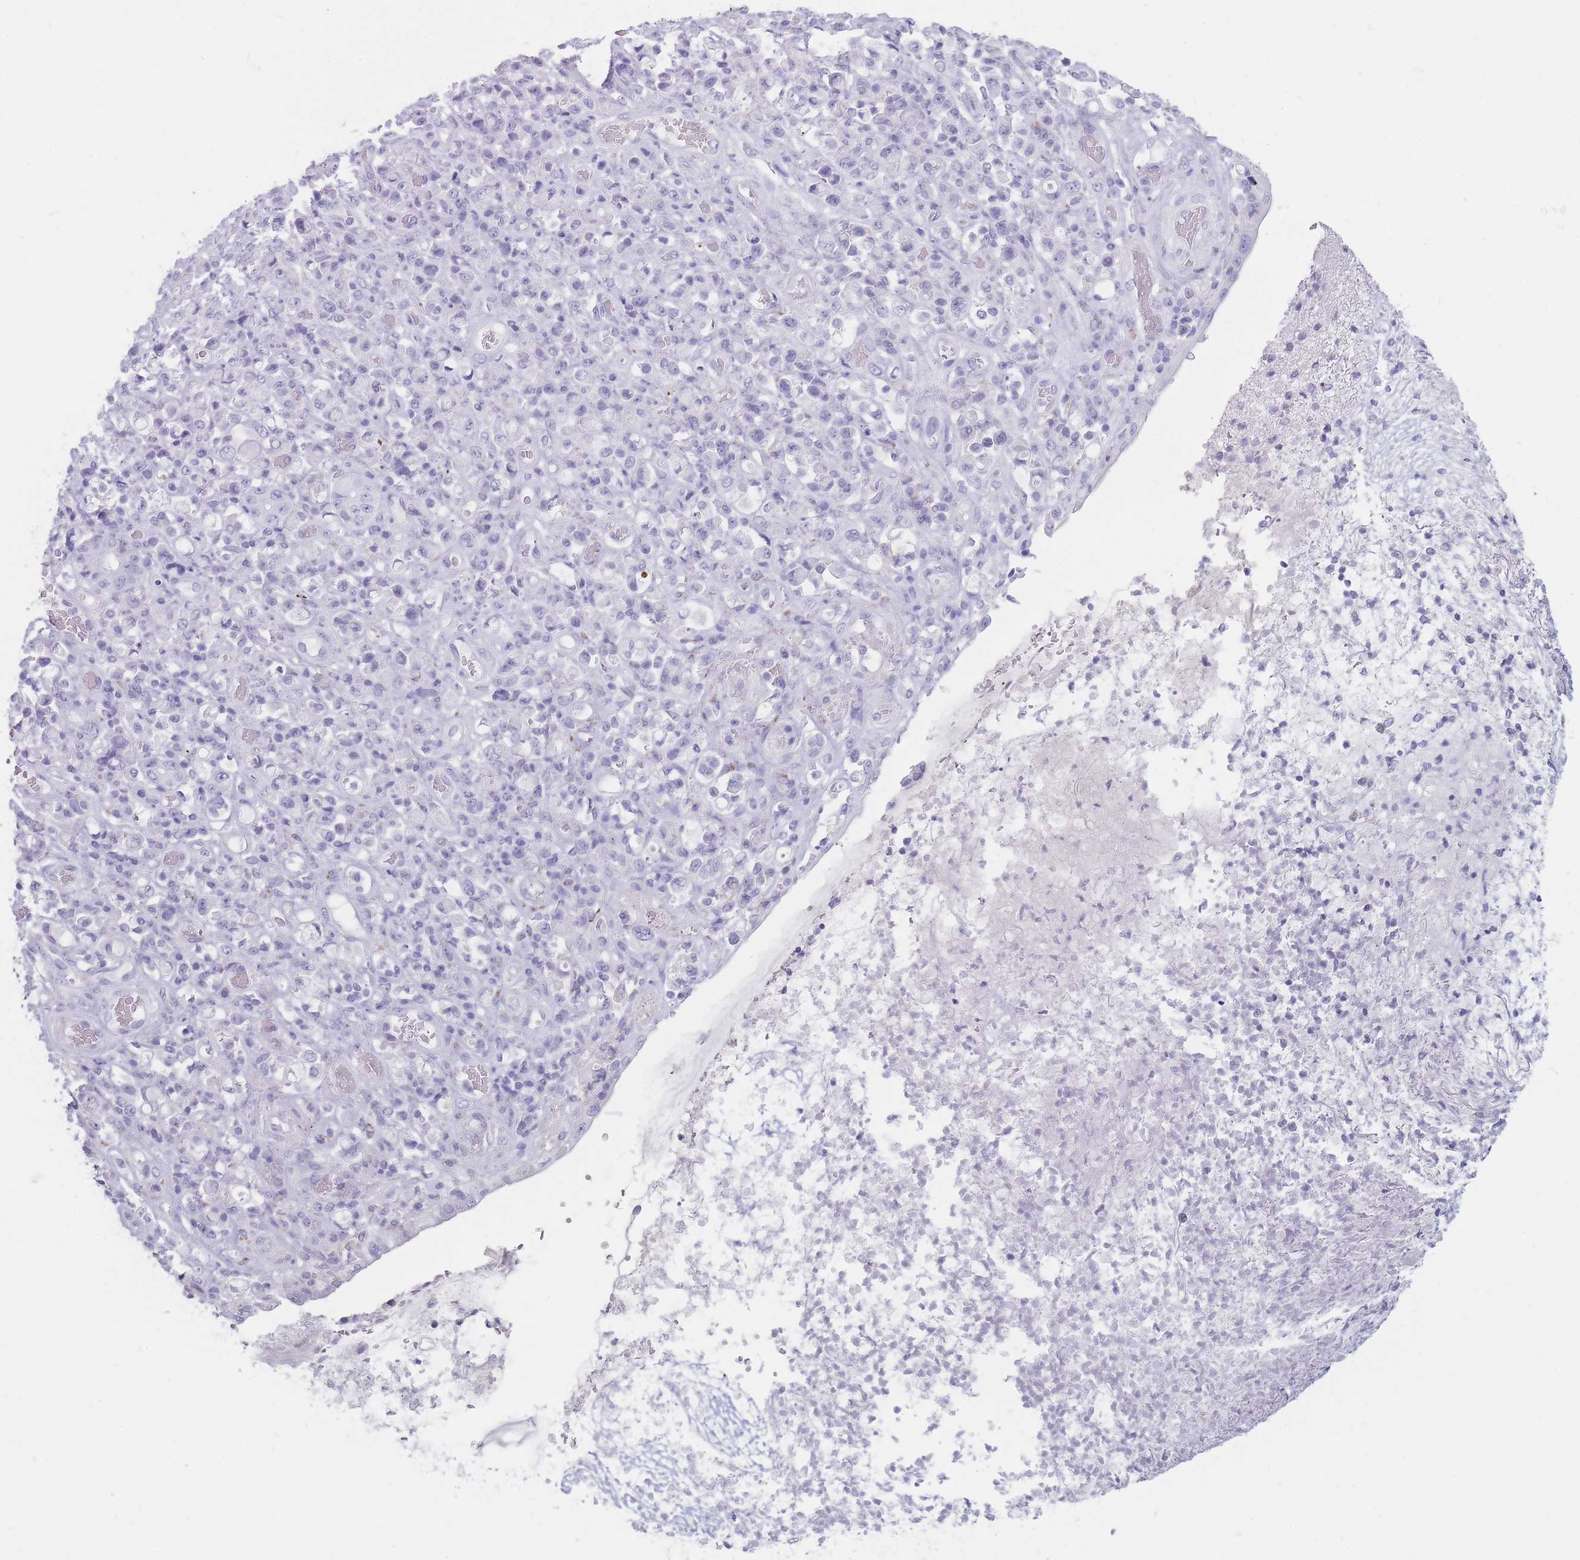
{"staining": {"intensity": "negative", "quantity": "none", "location": "none"}, "tissue": "stomach cancer", "cell_type": "Tumor cells", "image_type": "cancer", "snomed": [{"axis": "morphology", "description": "Normal tissue, NOS"}, {"axis": "morphology", "description": "Adenocarcinoma, NOS"}, {"axis": "topography", "description": "Stomach"}], "caption": "This is a image of immunohistochemistry staining of adenocarcinoma (stomach), which shows no positivity in tumor cells. (DAB (3,3'-diaminobenzidine) IHC, high magnification).", "gene": "GPR12", "patient": {"sex": "female", "age": 79}}